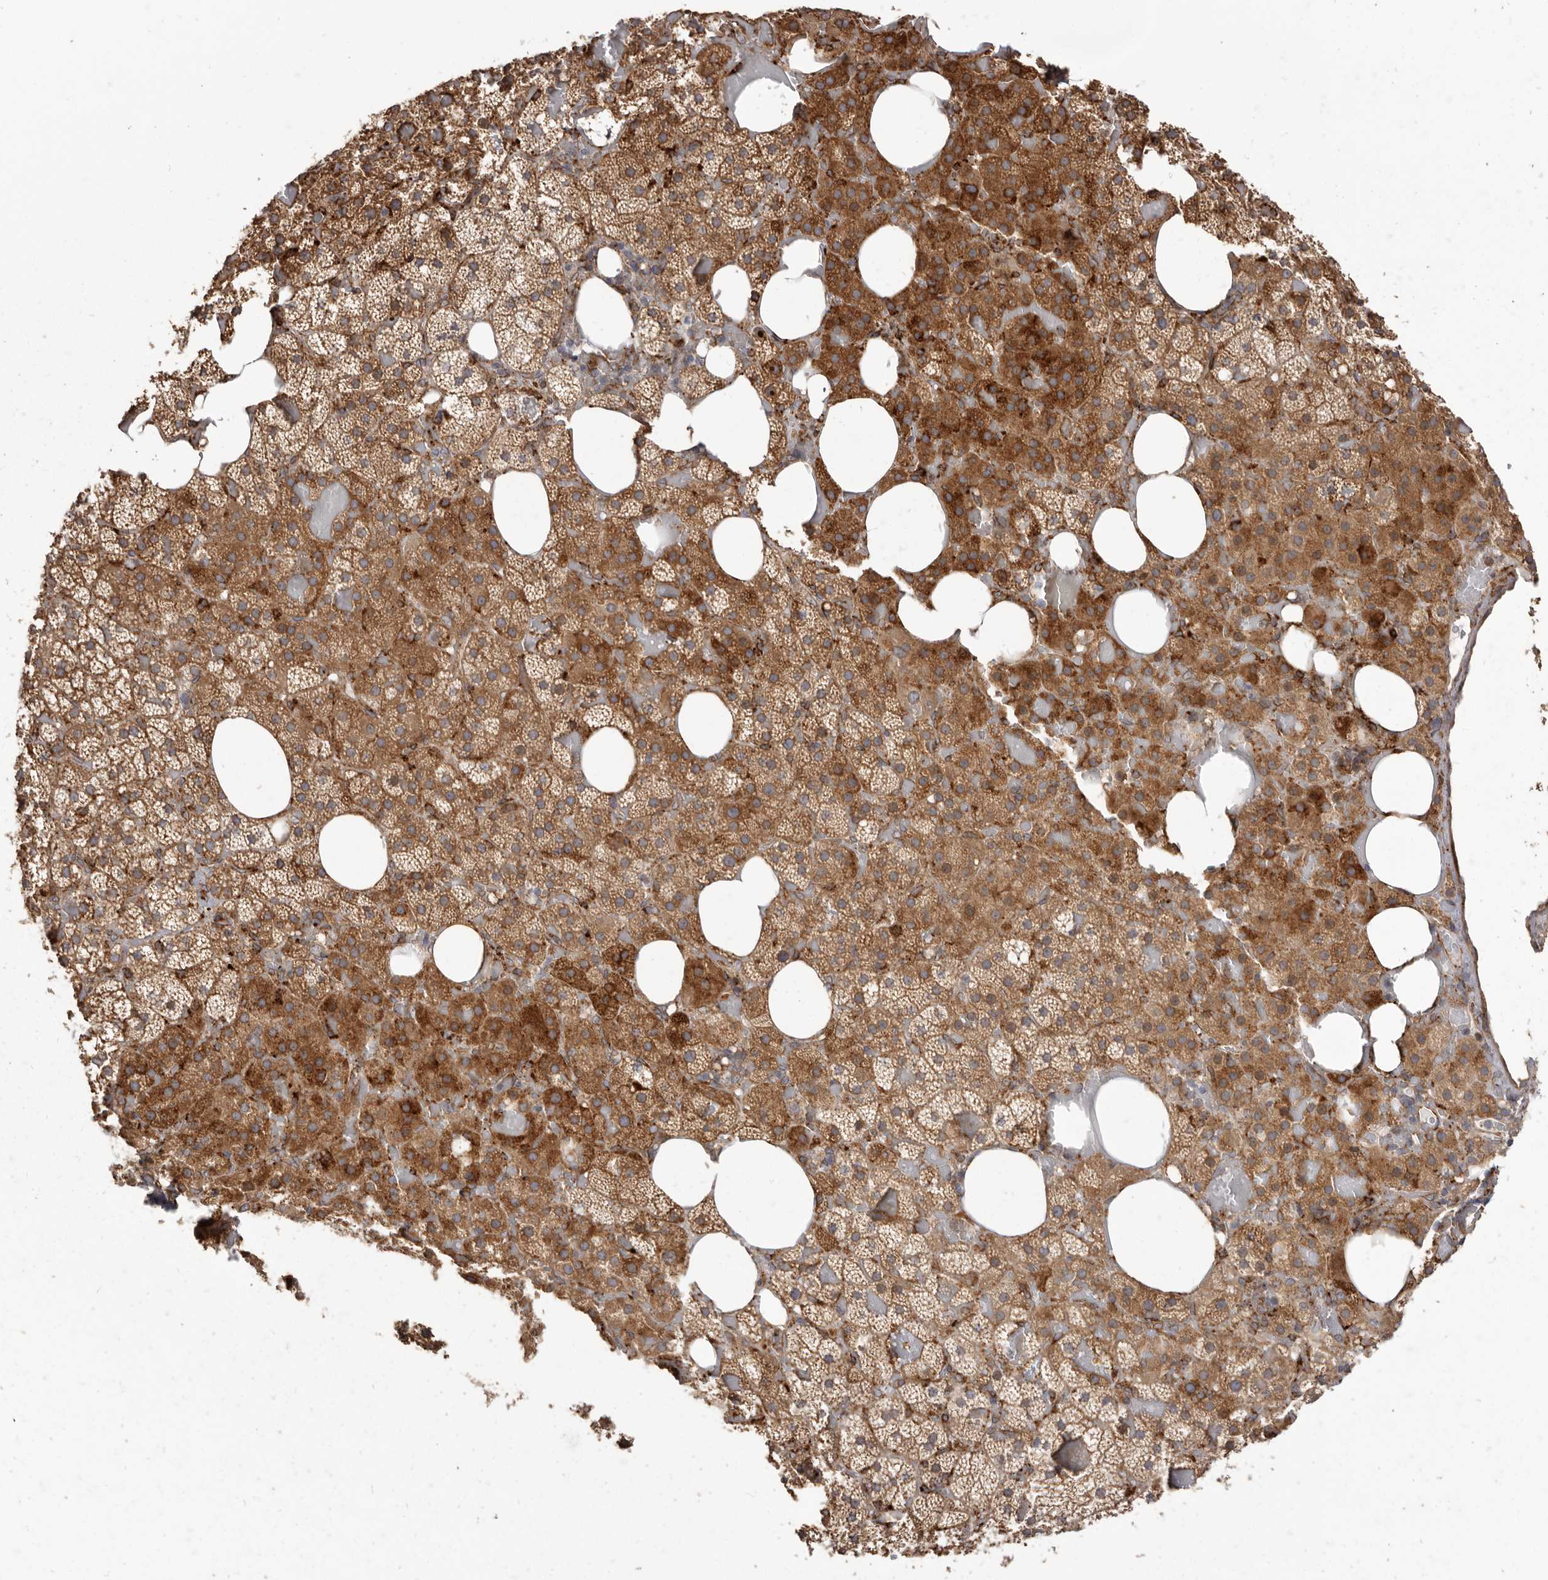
{"staining": {"intensity": "strong", "quantity": "25%-75%", "location": "cytoplasmic/membranous"}, "tissue": "adrenal gland", "cell_type": "Glandular cells", "image_type": "normal", "snomed": [{"axis": "morphology", "description": "Normal tissue, NOS"}, {"axis": "topography", "description": "Adrenal gland"}], "caption": "Brown immunohistochemical staining in normal human adrenal gland demonstrates strong cytoplasmic/membranous staining in about 25%-75% of glandular cells.", "gene": "NUP43", "patient": {"sex": "female", "age": 59}}